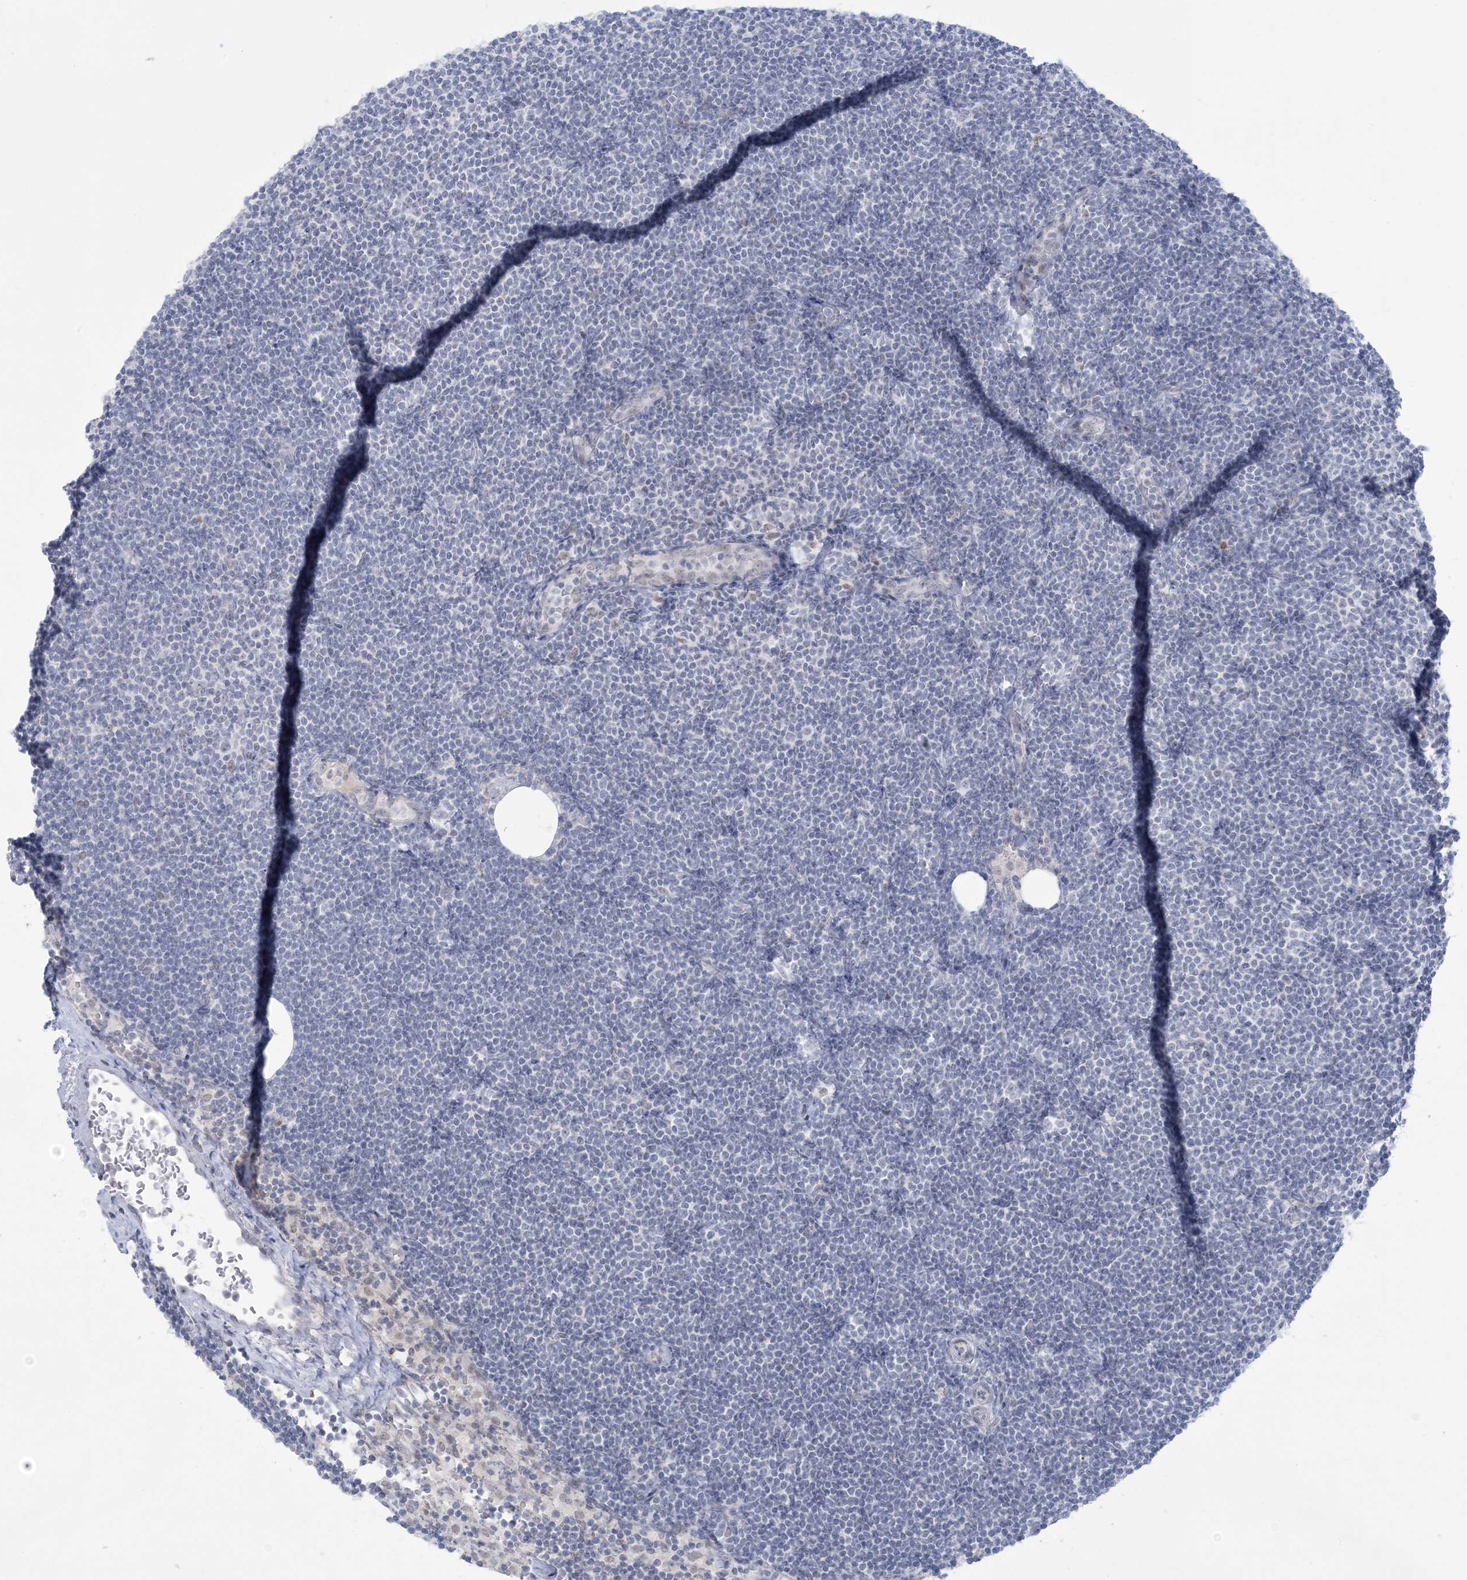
{"staining": {"intensity": "negative", "quantity": "none", "location": "none"}, "tissue": "lymphoma", "cell_type": "Tumor cells", "image_type": "cancer", "snomed": [{"axis": "morphology", "description": "Malignant lymphoma, non-Hodgkin's type, Low grade"}, {"axis": "topography", "description": "Lymph node"}], "caption": "The image displays no significant expression in tumor cells of lymphoma.", "gene": "HOMEZ", "patient": {"sex": "female", "age": 53}}